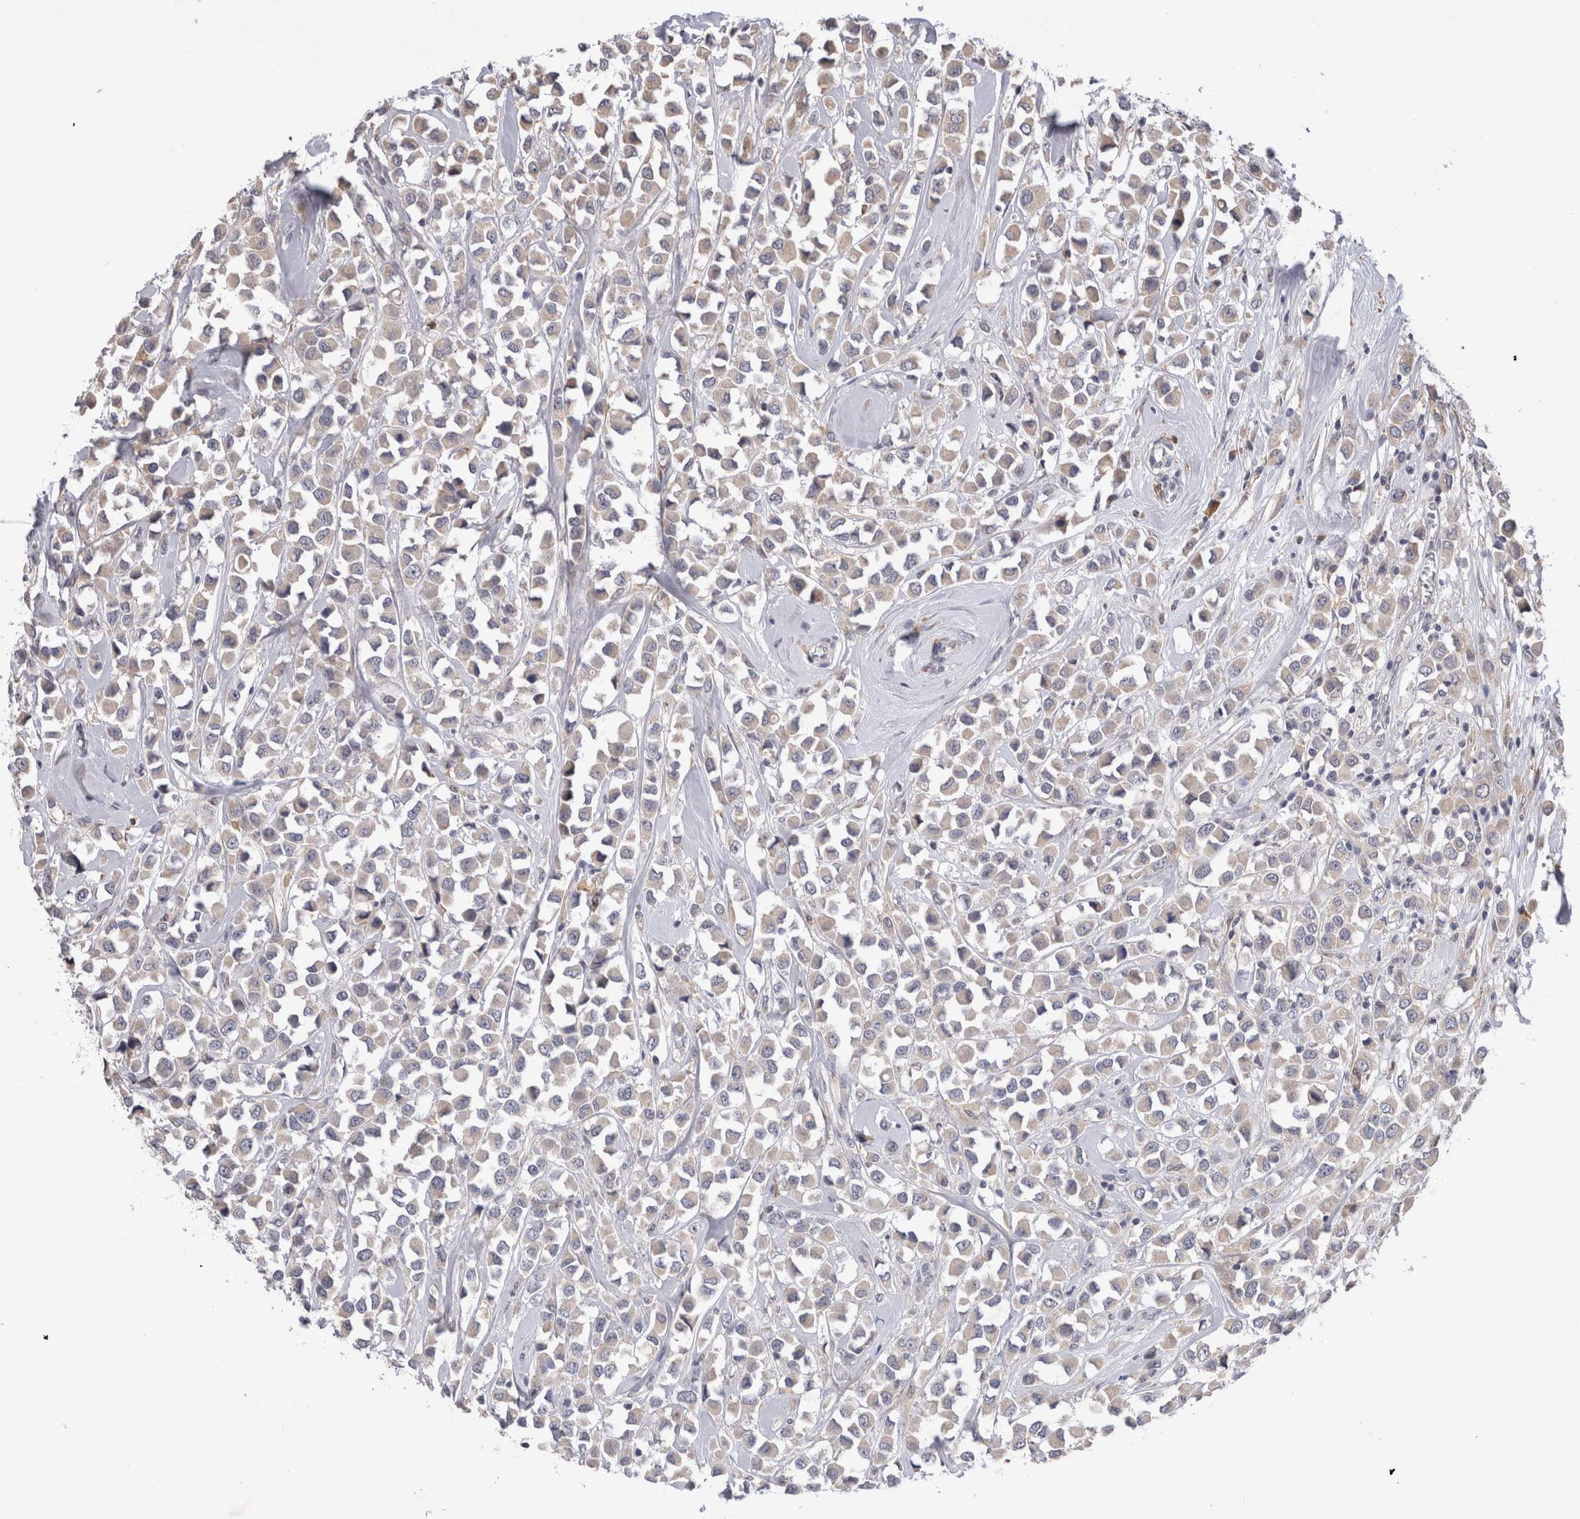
{"staining": {"intensity": "weak", "quantity": ">75%", "location": "cytoplasmic/membranous"}, "tissue": "breast cancer", "cell_type": "Tumor cells", "image_type": "cancer", "snomed": [{"axis": "morphology", "description": "Duct carcinoma"}, {"axis": "topography", "description": "Breast"}], "caption": "The micrograph demonstrates a brown stain indicating the presence of a protein in the cytoplasmic/membranous of tumor cells in breast cancer.", "gene": "VSIG4", "patient": {"sex": "female", "age": 61}}